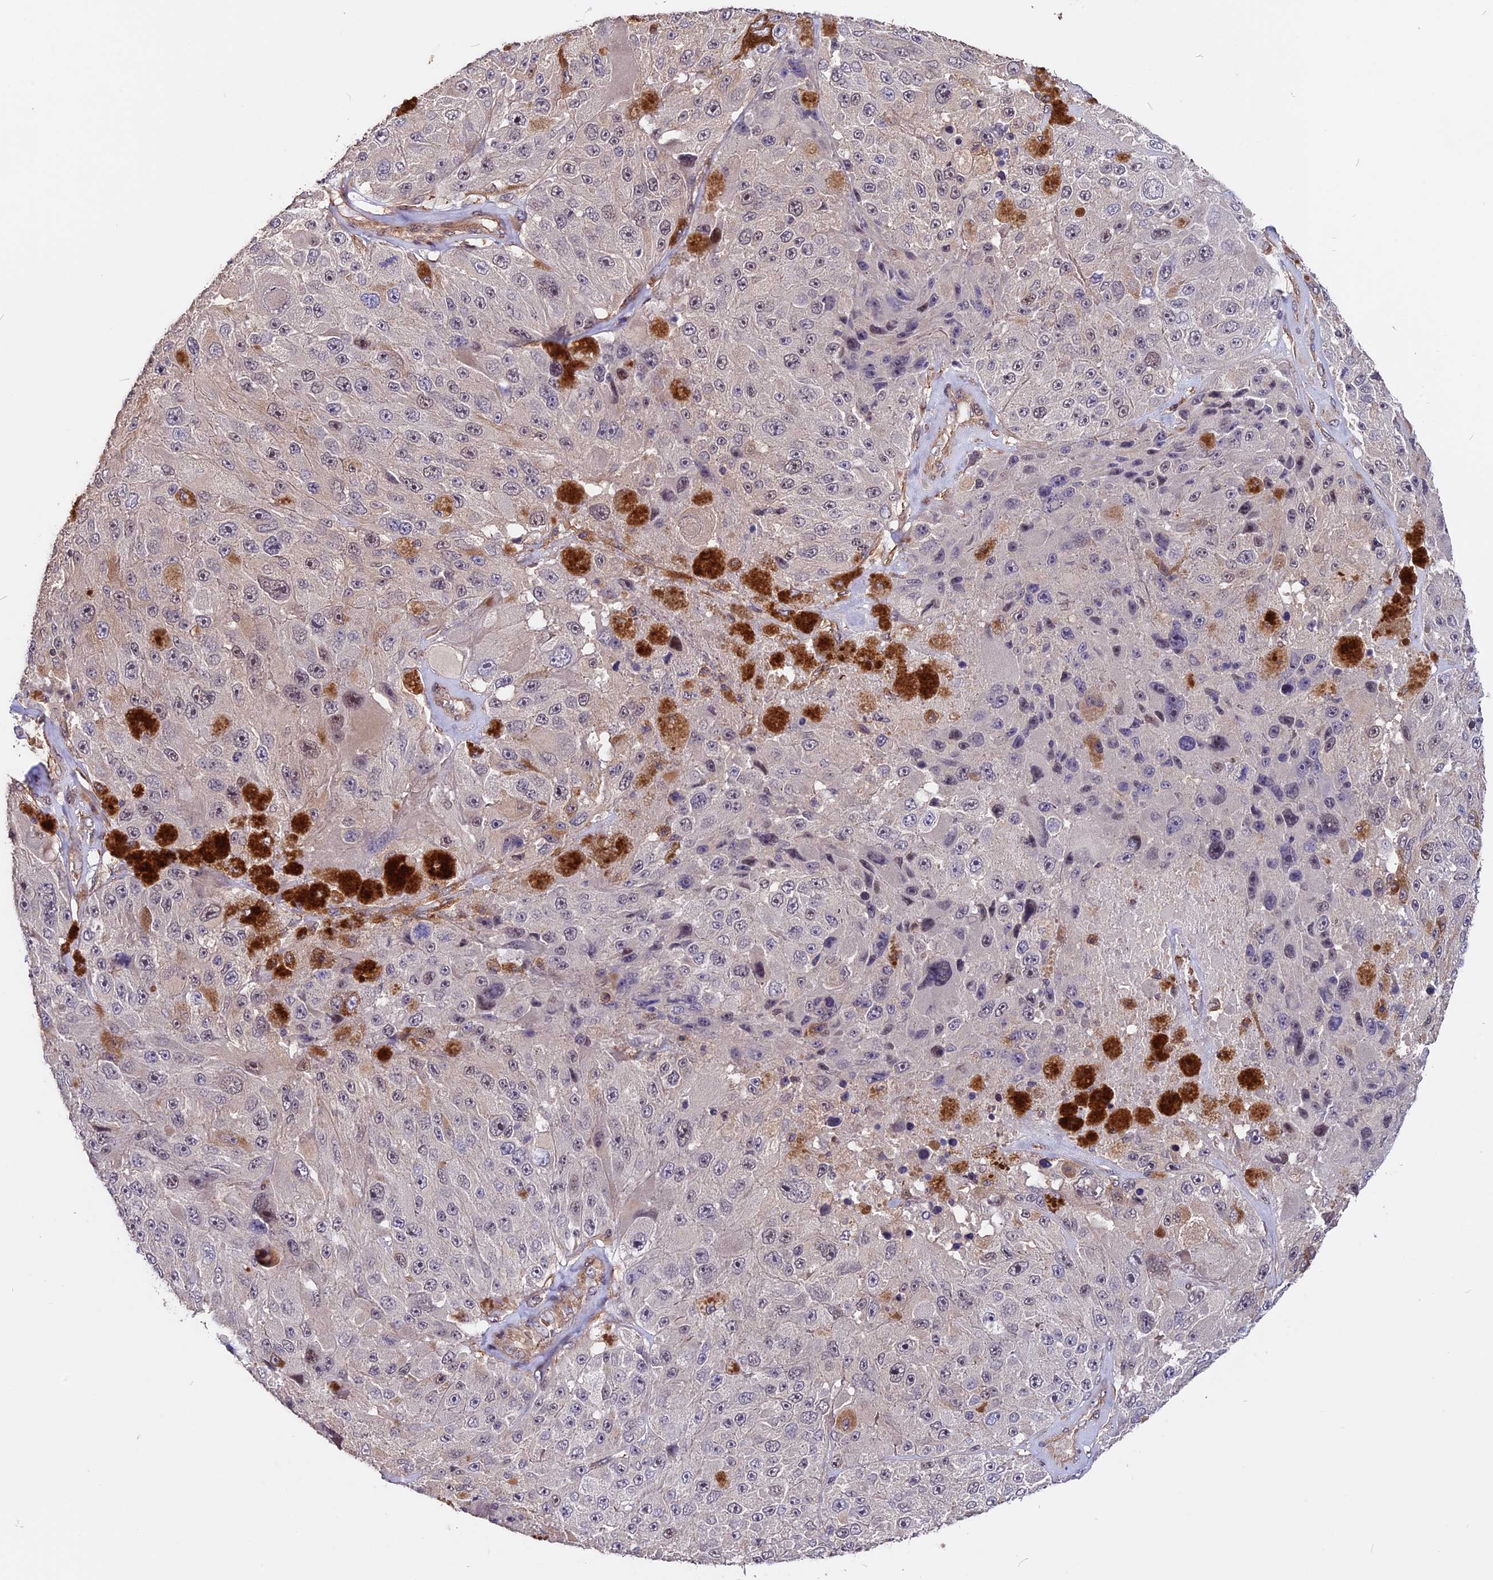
{"staining": {"intensity": "negative", "quantity": "none", "location": "none"}, "tissue": "melanoma", "cell_type": "Tumor cells", "image_type": "cancer", "snomed": [{"axis": "morphology", "description": "Malignant melanoma, Metastatic site"}, {"axis": "topography", "description": "Lymph node"}], "caption": "This photomicrograph is of malignant melanoma (metastatic site) stained with IHC to label a protein in brown with the nuclei are counter-stained blue. There is no positivity in tumor cells. (Stains: DAB (3,3'-diaminobenzidine) immunohistochemistry (IHC) with hematoxylin counter stain, Microscopy: brightfield microscopy at high magnification).", "gene": "ZC3H10", "patient": {"sex": "male", "age": 62}}